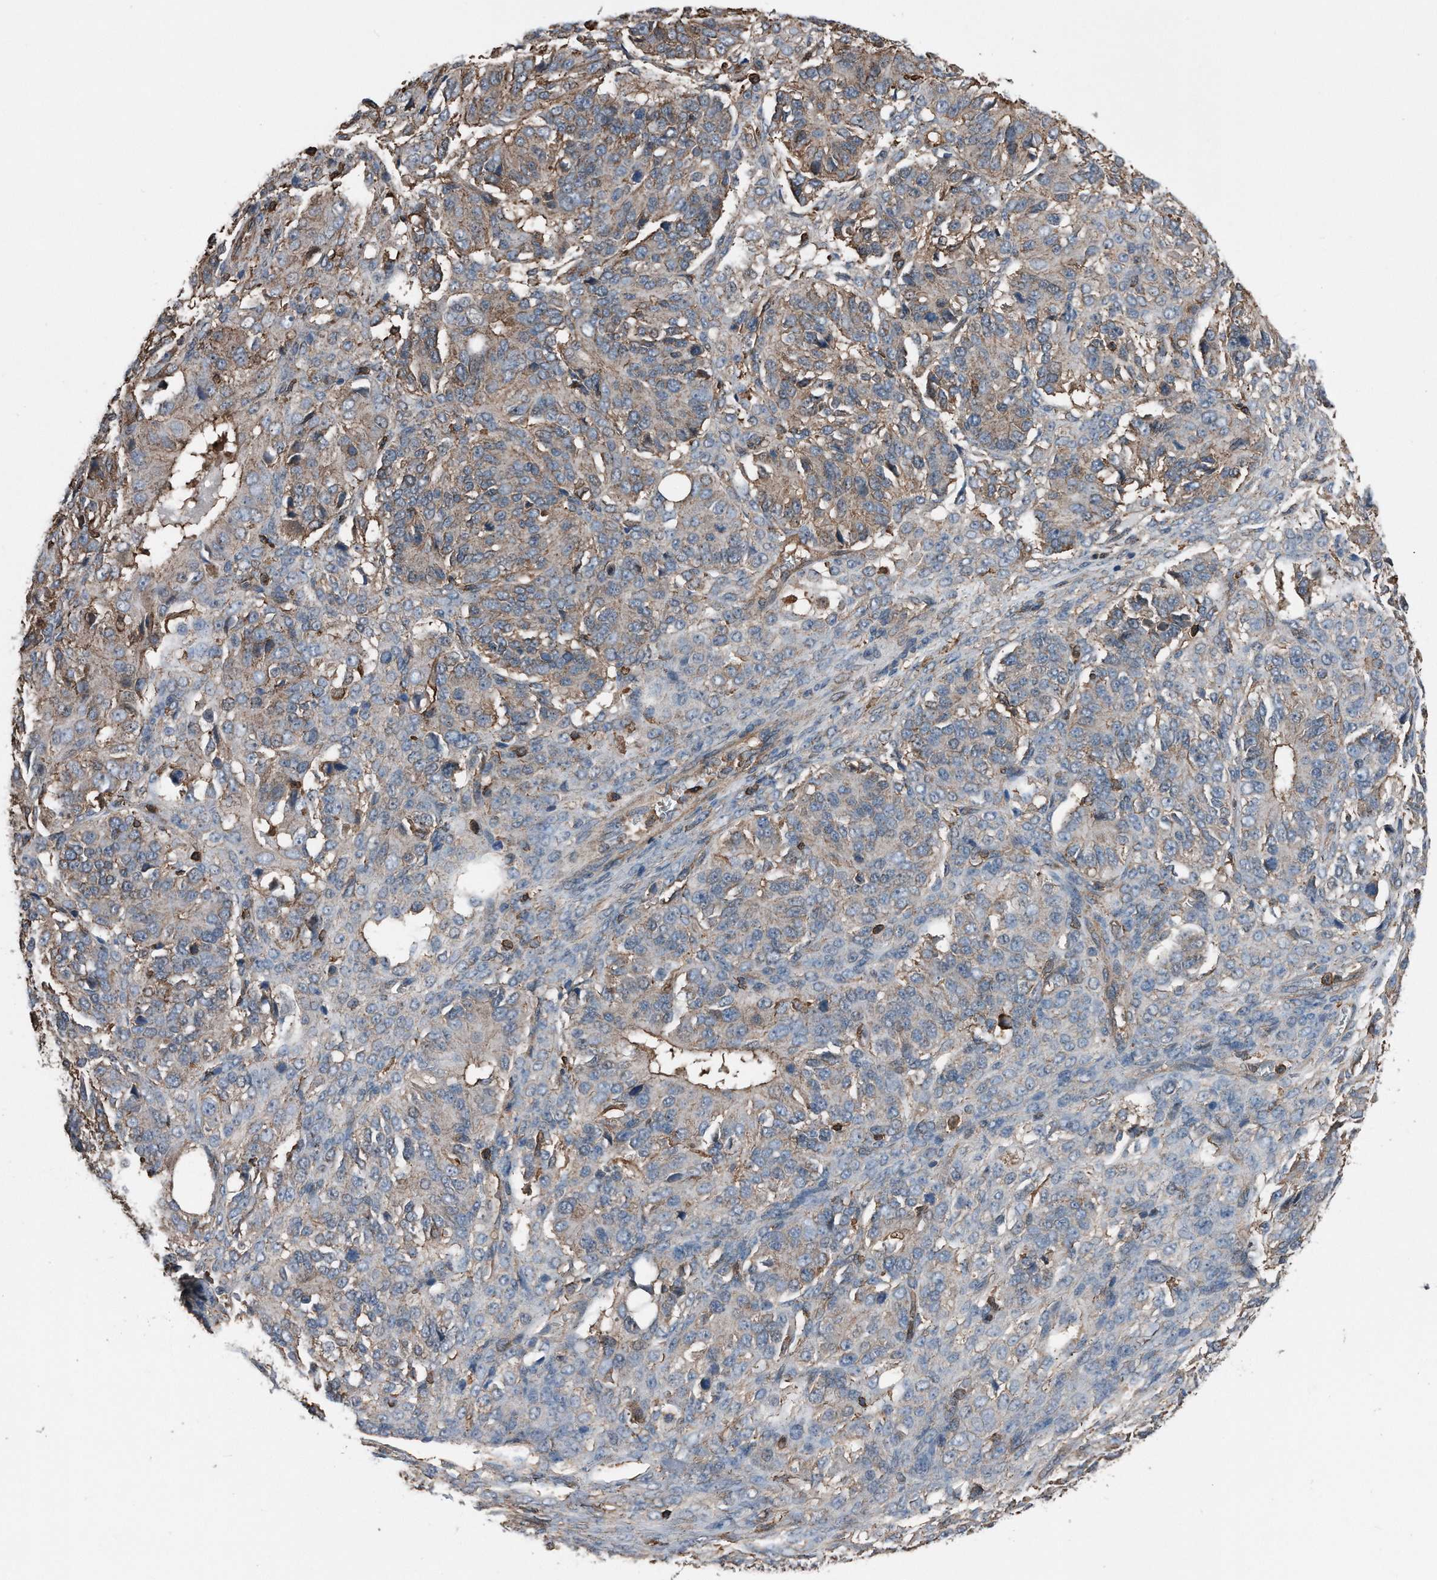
{"staining": {"intensity": "weak", "quantity": ">75%", "location": "cytoplasmic/membranous"}, "tissue": "ovarian cancer", "cell_type": "Tumor cells", "image_type": "cancer", "snomed": [{"axis": "morphology", "description": "Carcinoma, endometroid"}, {"axis": "topography", "description": "Ovary"}], "caption": "Ovarian cancer stained for a protein (brown) demonstrates weak cytoplasmic/membranous positive expression in about >75% of tumor cells.", "gene": "RSPO3", "patient": {"sex": "female", "age": 51}}